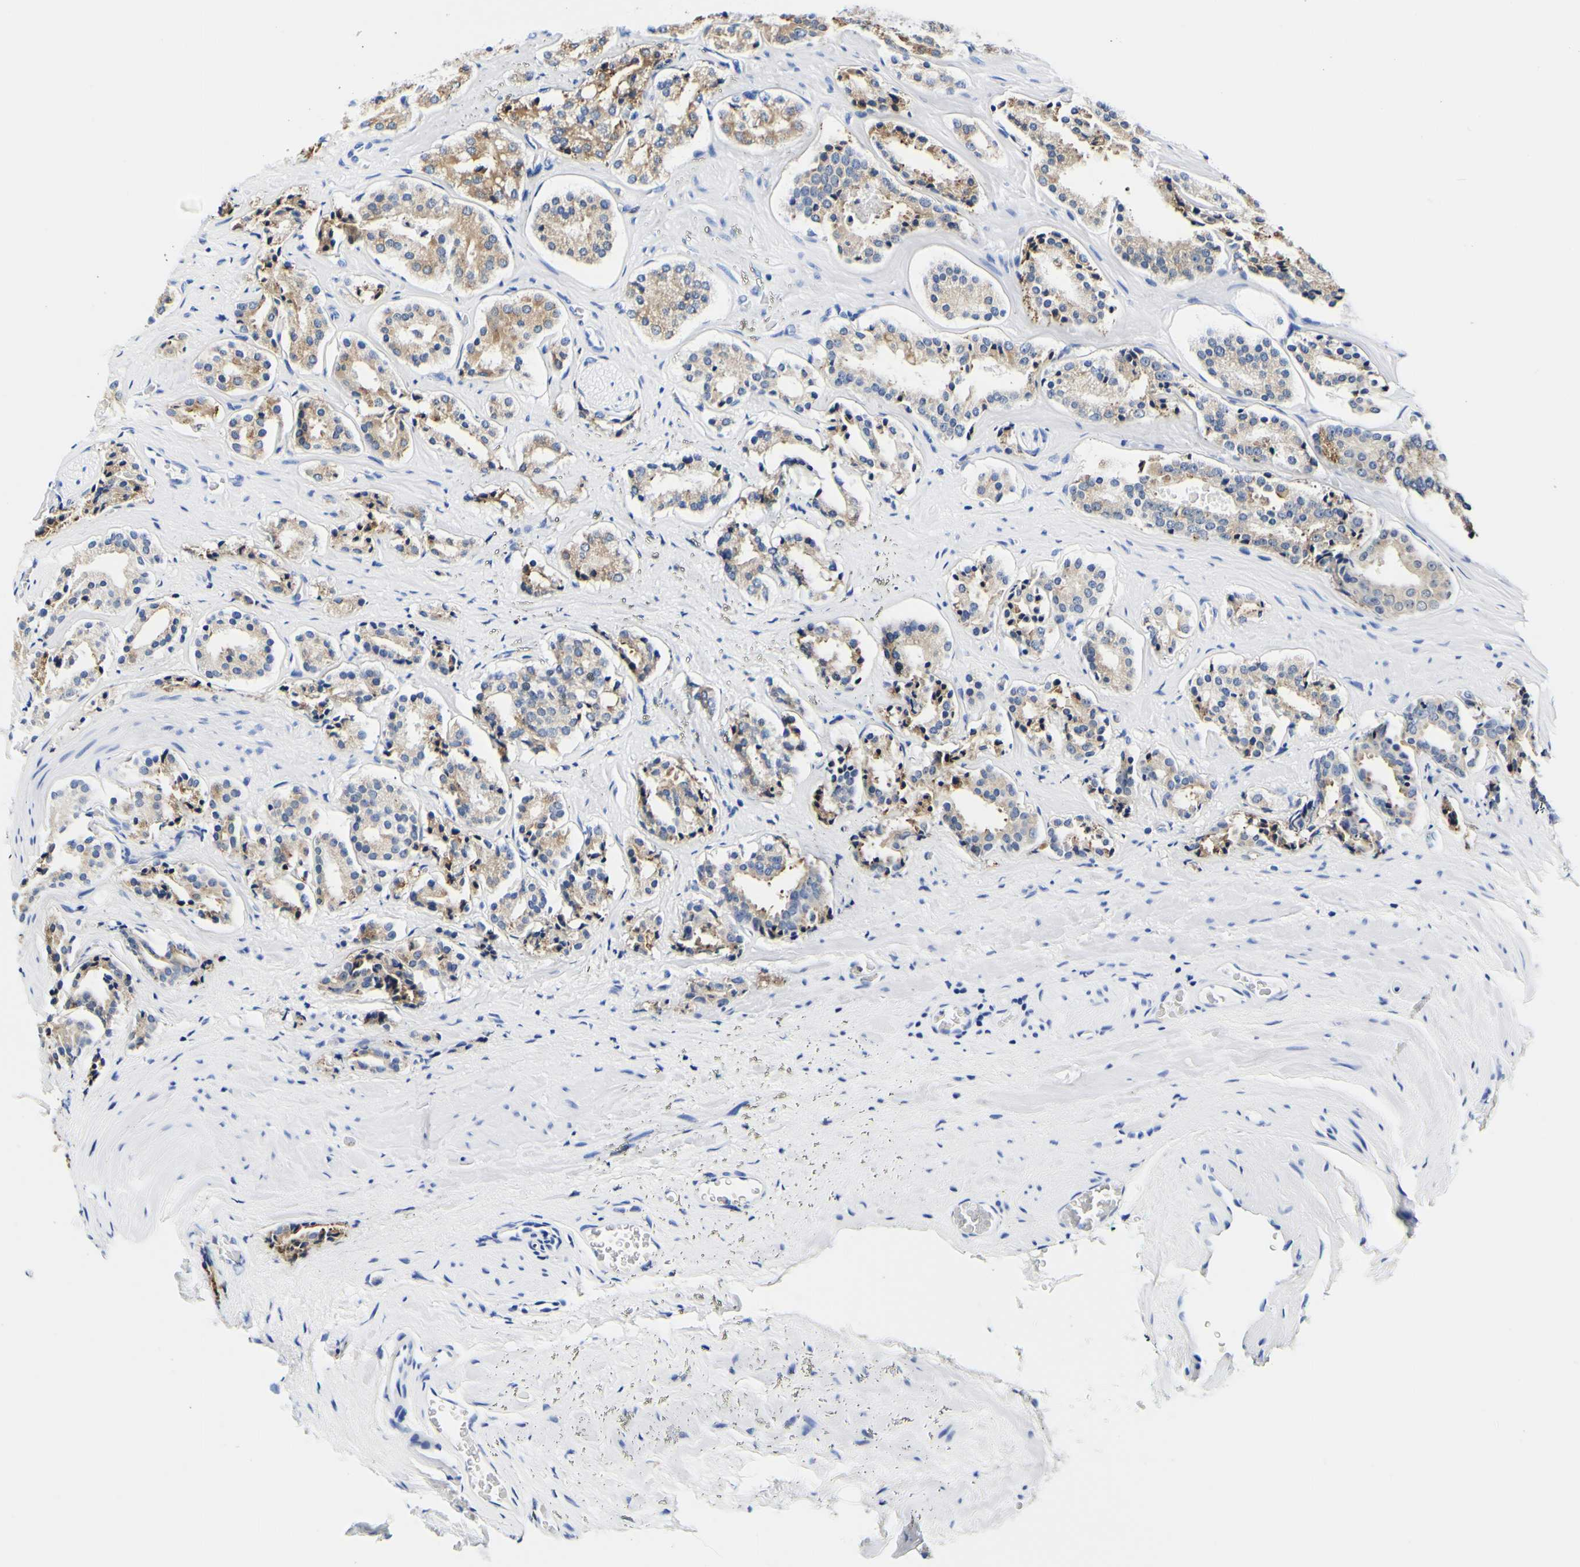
{"staining": {"intensity": "weak", "quantity": "25%-75%", "location": "cytoplasmic/membranous"}, "tissue": "prostate cancer", "cell_type": "Tumor cells", "image_type": "cancer", "snomed": [{"axis": "morphology", "description": "Adenocarcinoma, High grade"}, {"axis": "topography", "description": "Prostate"}], "caption": "Prostate cancer (high-grade adenocarcinoma) tissue reveals weak cytoplasmic/membranous expression in approximately 25%-75% of tumor cells, visualized by immunohistochemistry. Nuclei are stained in blue.", "gene": "P4HB", "patient": {"sex": "male", "age": 60}}